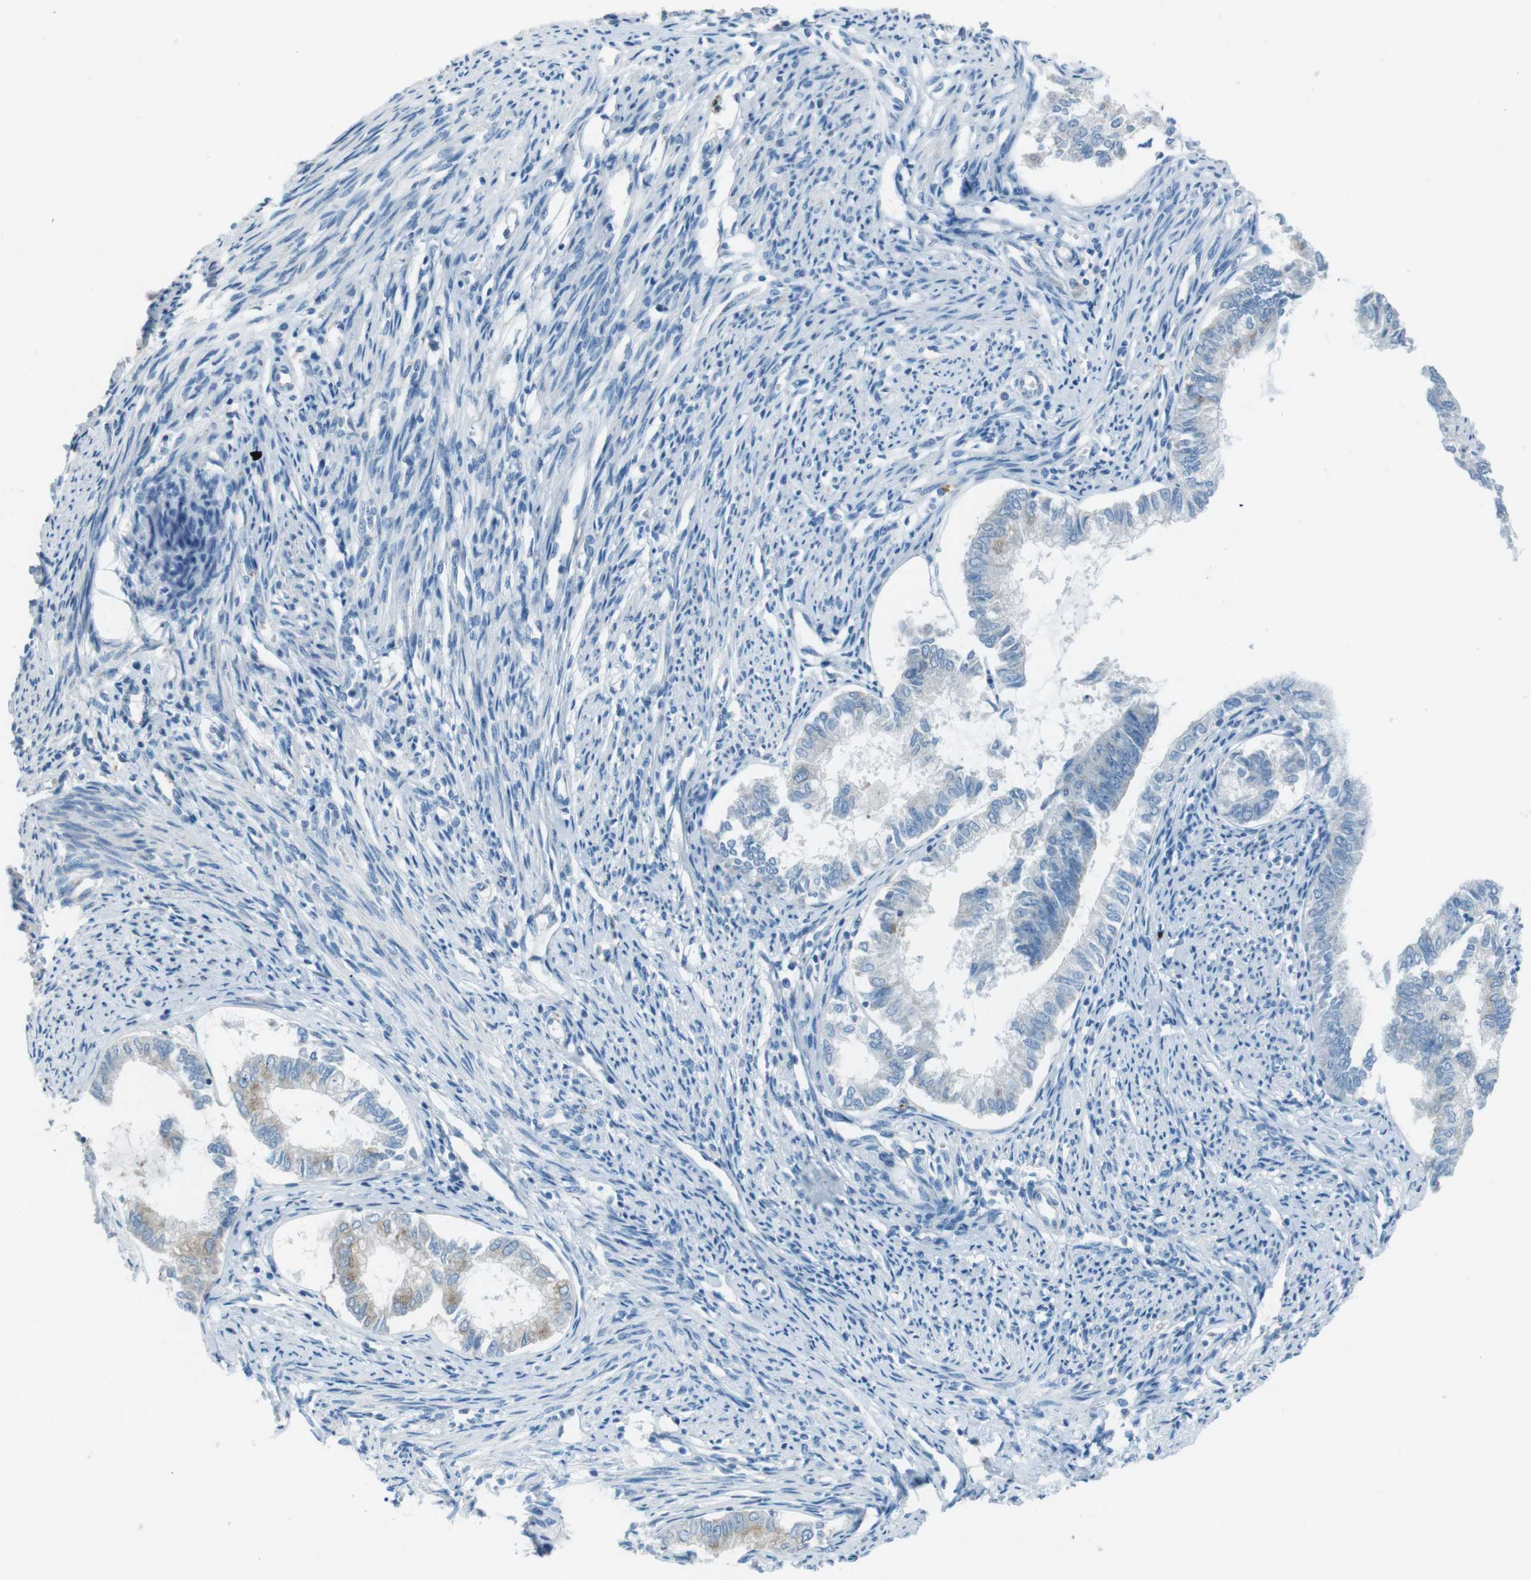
{"staining": {"intensity": "weak", "quantity": "<25%", "location": "cytoplasmic/membranous"}, "tissue": "endometrial cancer", "cell_type": "Tumor cells", "image_type": "cancer", "snomed": [{"axis": "morphology", "description": "Adenocarcinoma, NOS"}, {"axis": "topography", "description": "Endometrium"}], "caption": "This is an IHC histopathology image of human endometrial cancer (adenocarcinoma). There is no staining in tumor cells.", "gene": "TXNDC15", "patient": {"sex": "female", "age": 86}}